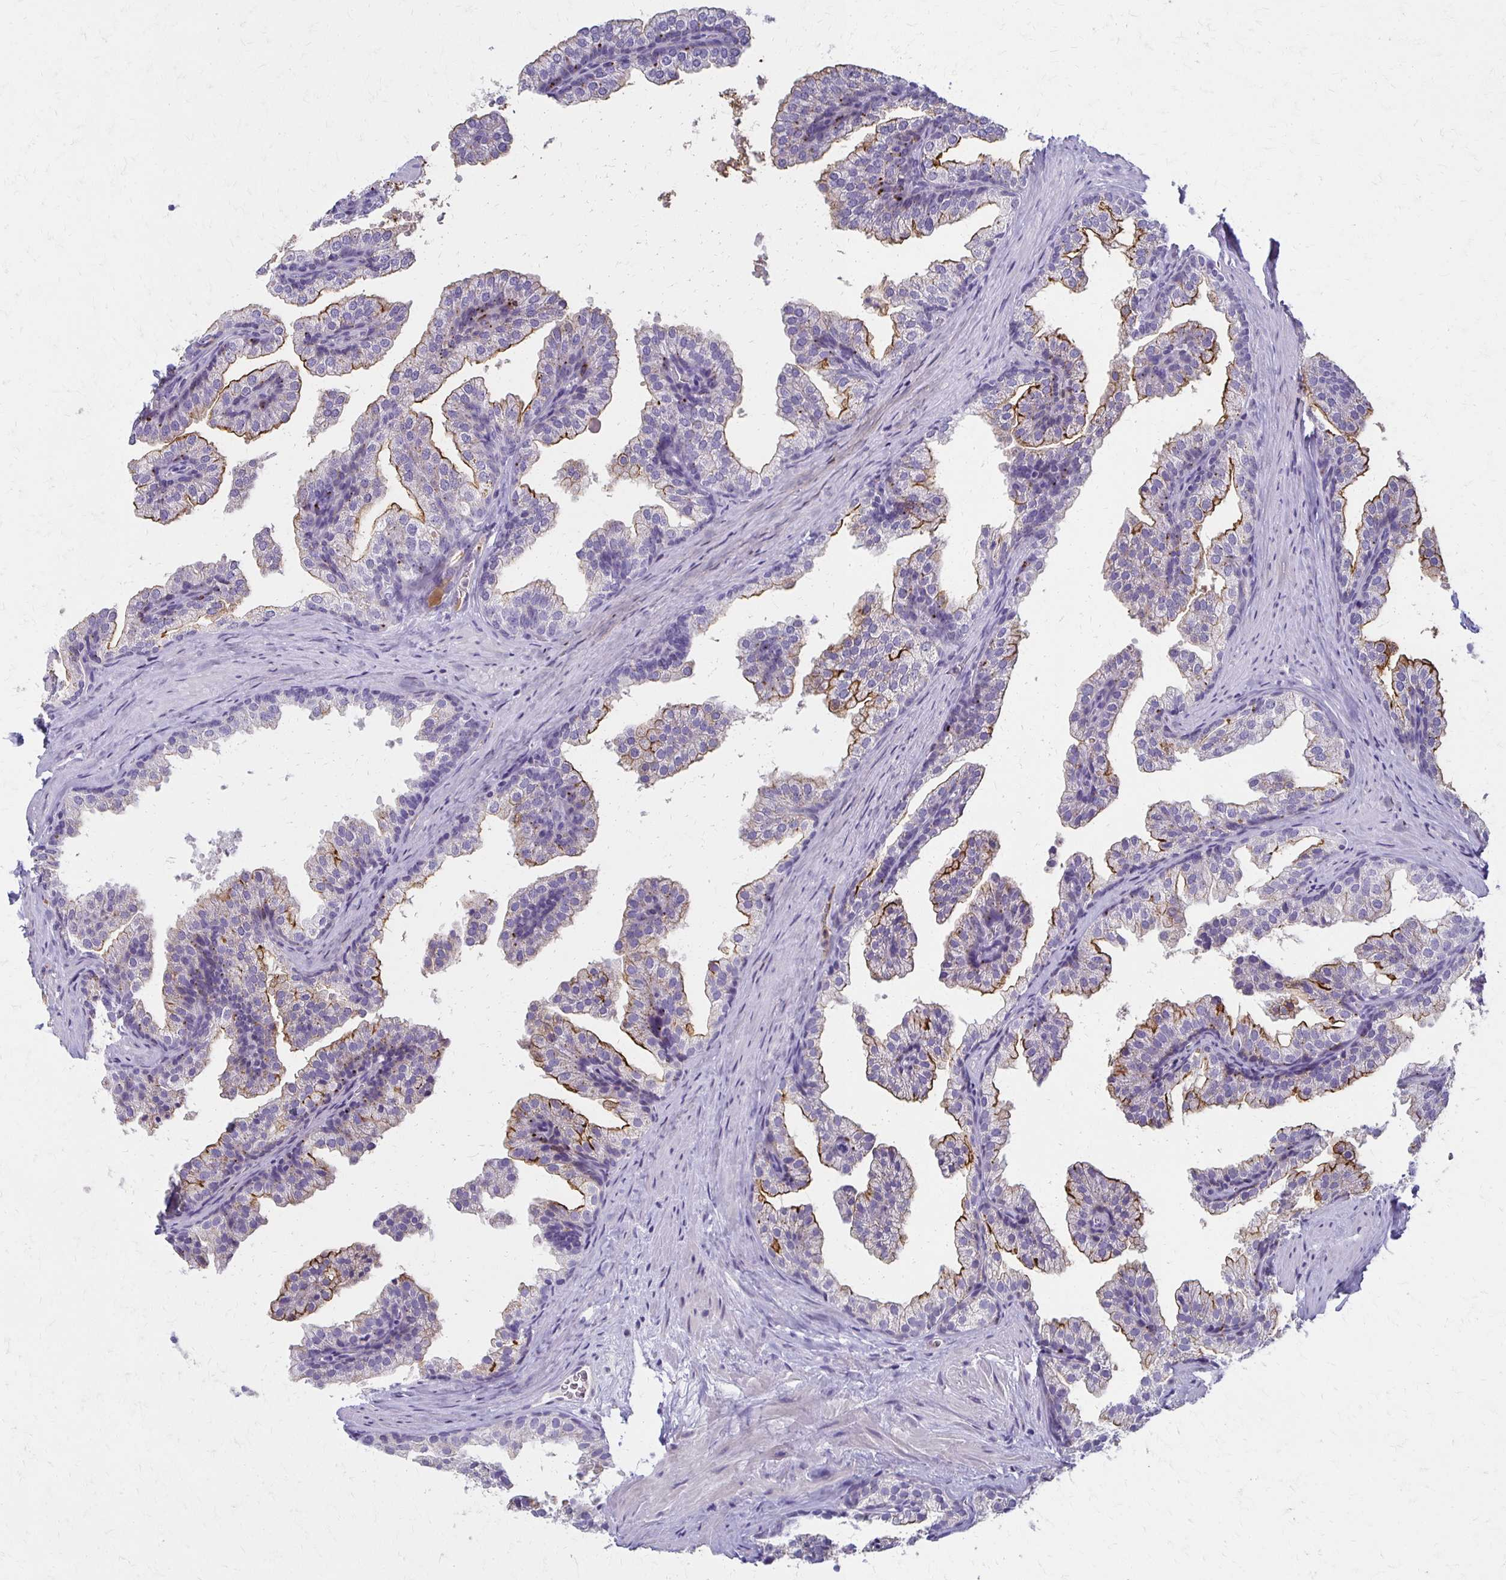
{"staining": {"intensity": "moderate", "quantity": "<25%", "location": "cytoplasmic/membranous"}, "tissue": "prostate", "cell_type": "Glandular cells", "image_type": "normal", "snomed": [{"axis": "morphology", "description": "Normal tissue, NOS"}, {"axis": "topography", "description": "Prostate"}], "caption": "Protein analysis of benign prostate shows moderate cytoplasmic/membranous staining in approximately <25% of glandular cells.", "gene": "BBS12", "patient": {"sex": "male", "age": 37}}